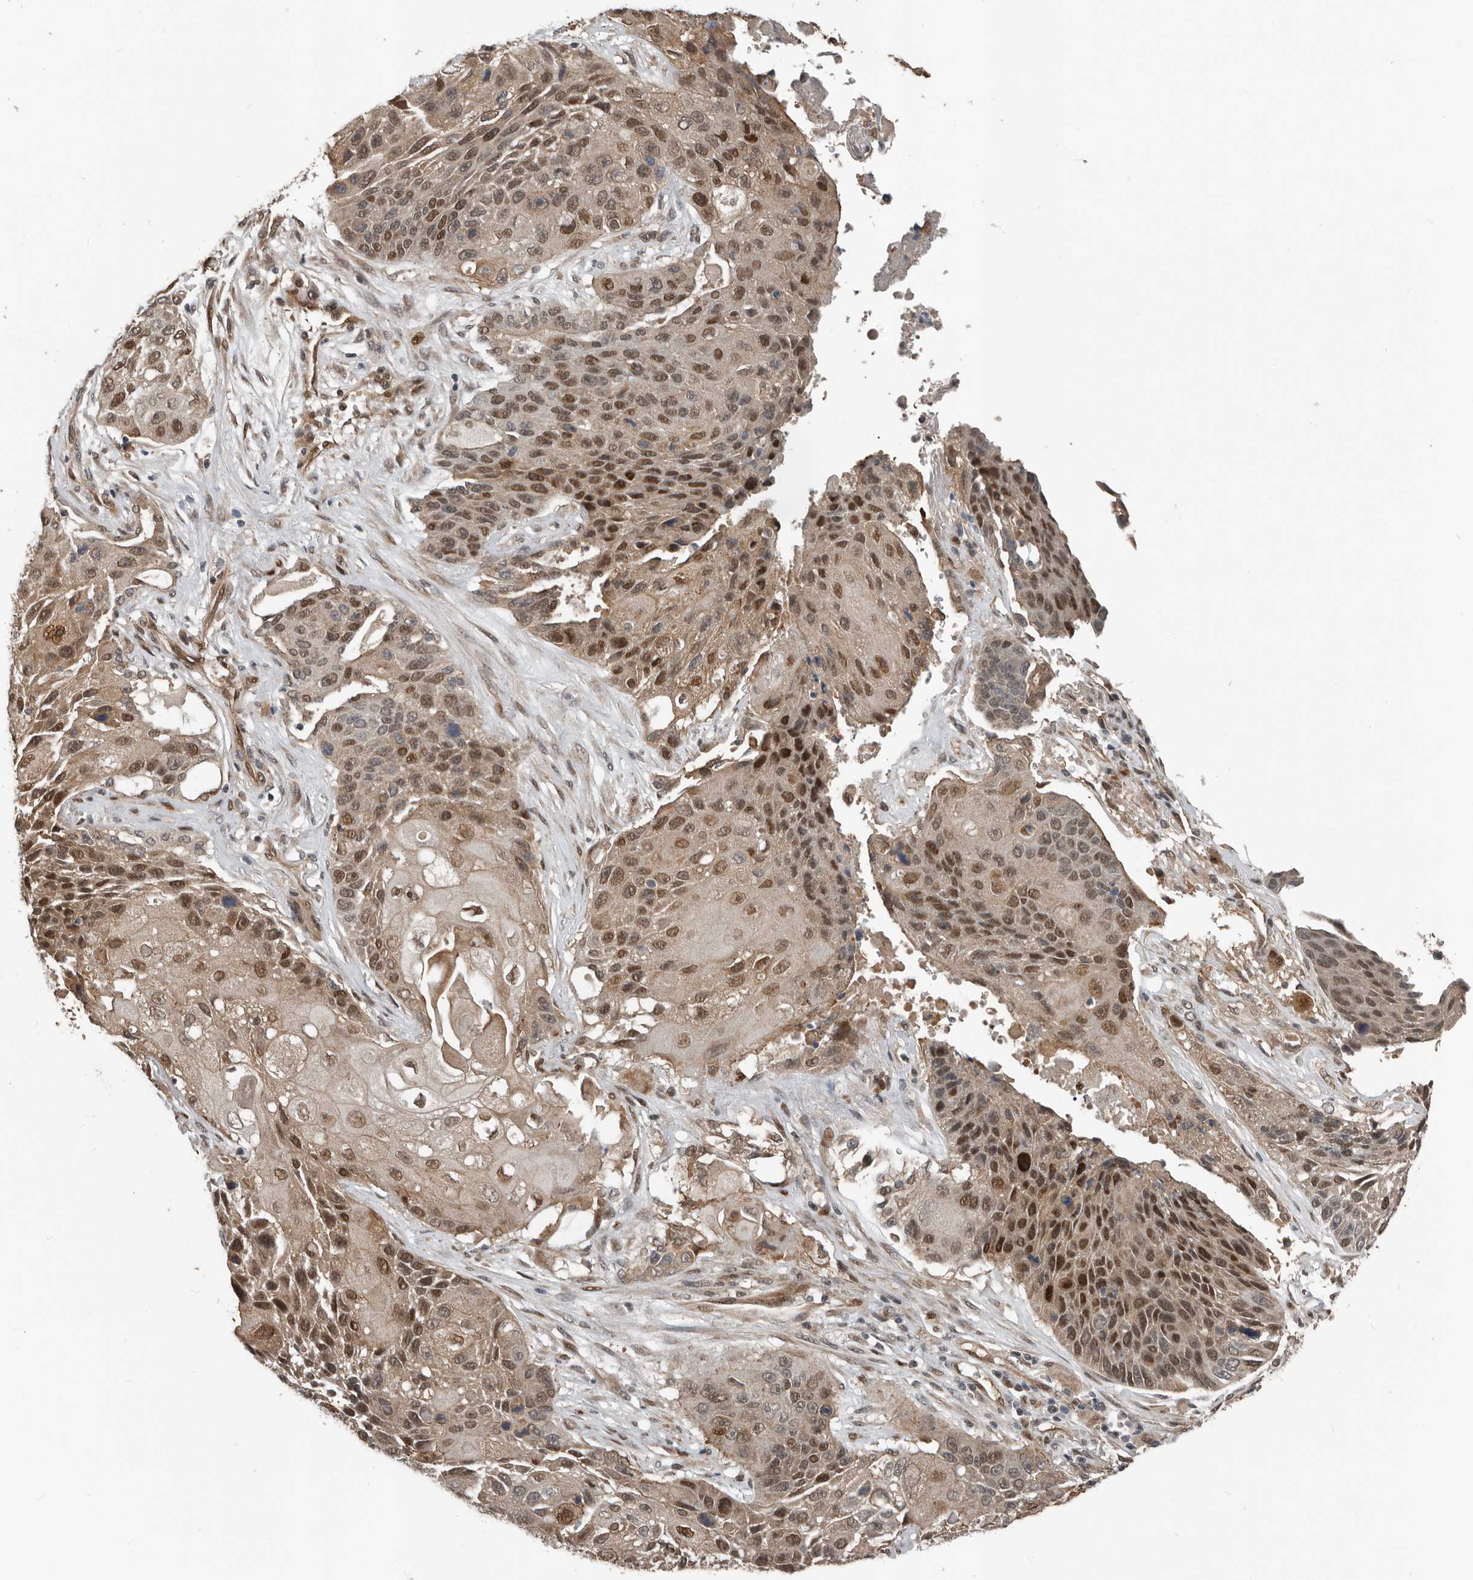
{"staining": {"intensity": "moderate", "quantity": ">75%", "location": "cytoplasmic/membranous,nuclear"}, "tissue": "lung cancer", "cell_type": "Tumor cells", "image_type": "cancer", "snomed": [{"axis": "morphology", "description": "Squamous cell carcinoma, NOS"}, {"axis": "topography", "description": "Lung"}], "caption": "Immunohistochemical staining of lung cancer exhibits medium levels of moderate cytoplasmic/membranous and nuclear protein staining in about >75% of tumor cells.", "gene": "YOD1", "patient": {"sex": "male", "age": 61}}